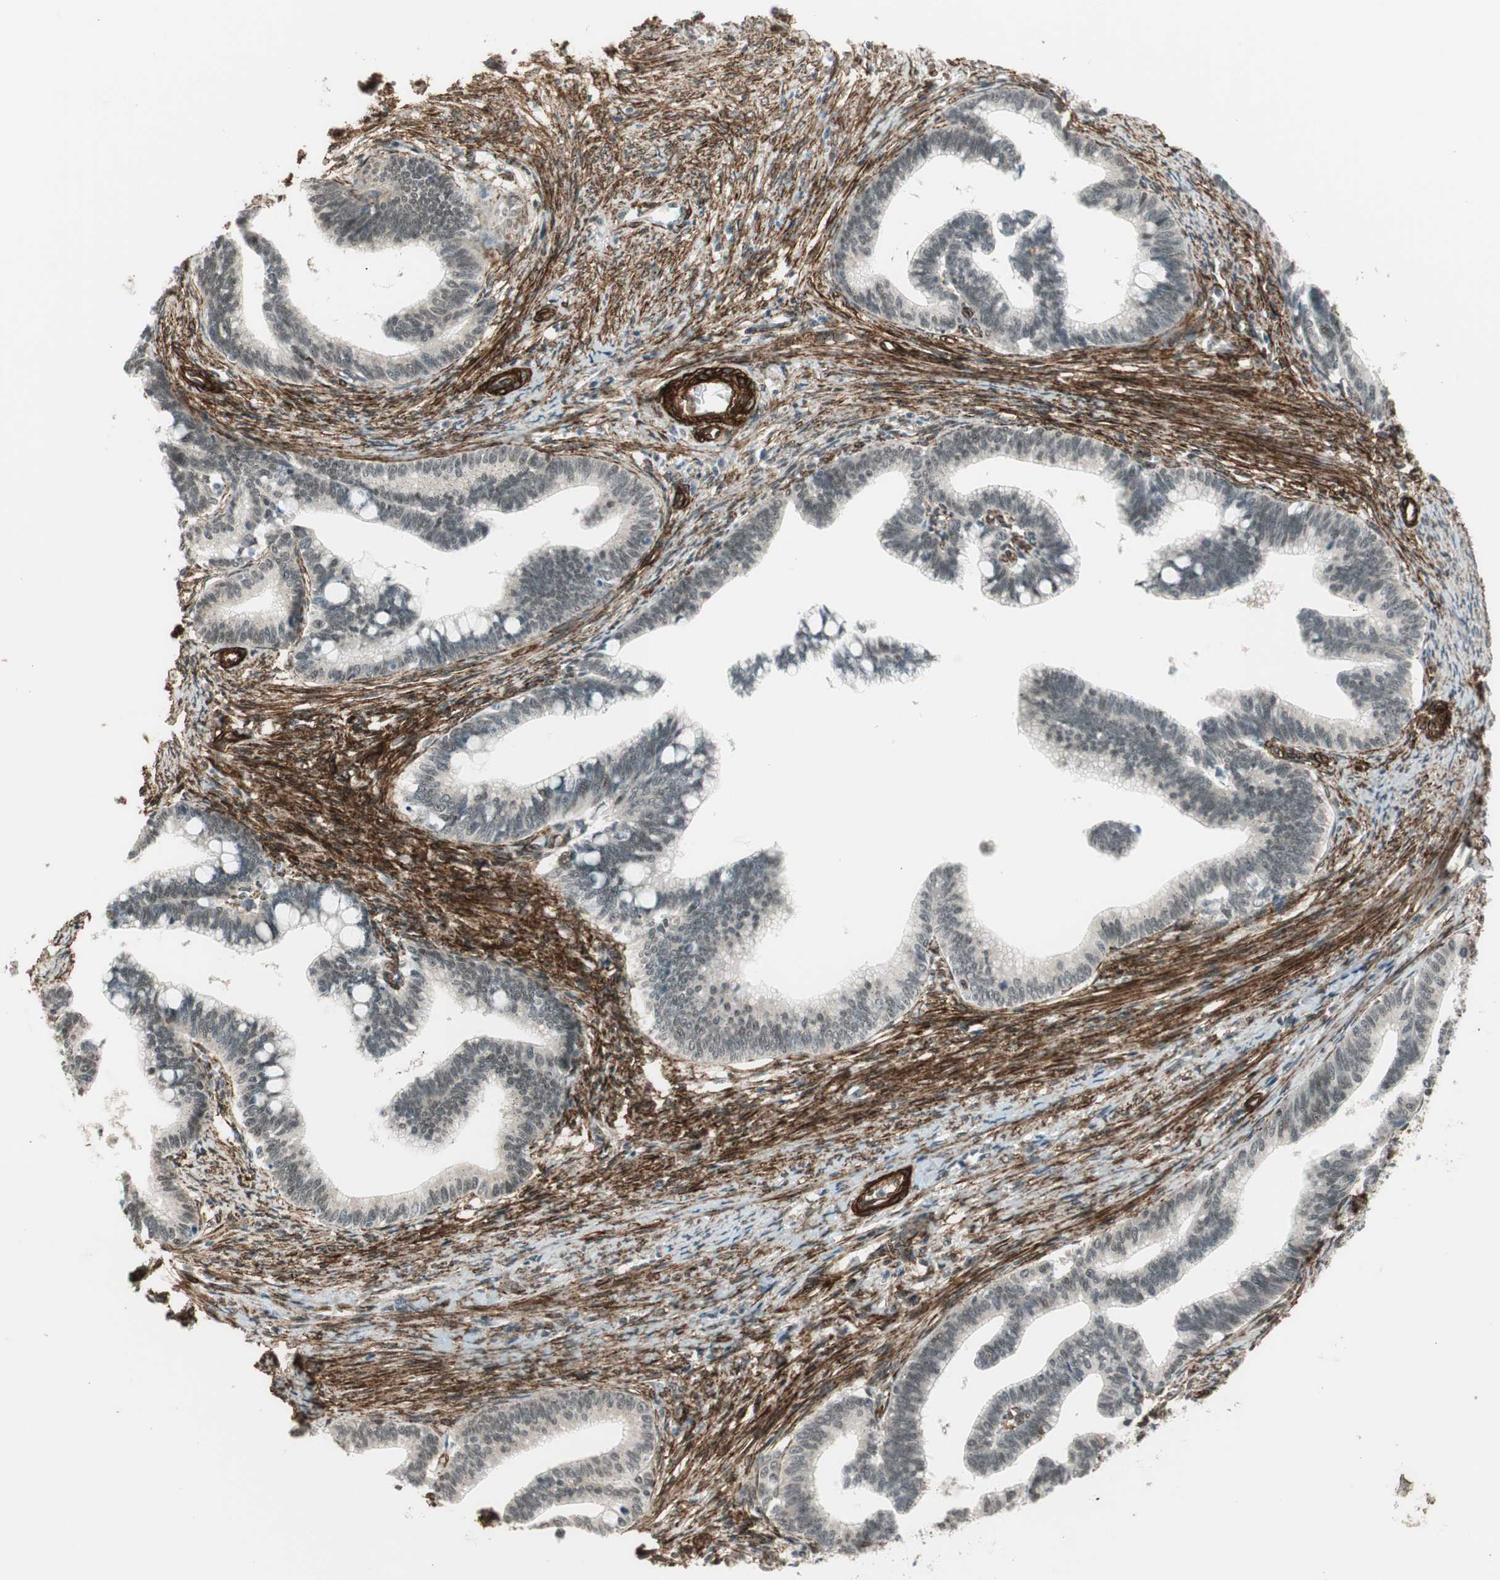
{"staining": {"intensity": "negative", "quantity": "none", "location": "none"}, "tissue": "cervical cancer", "cell_type": "Tumor cells", "image_type": "cancer", "snomed": [{"axis": "morphology", "description": "Adenocarcinoma, NOS"}, {"axis": "topography", "description": "Cervix"}], "caption": "Cervical cancer stained for a protein using immunohistochemistry (IHC) displays no positivity tumor cells.", "gene": "CDK19", "patient": {"sex": "female", "age": 36}}